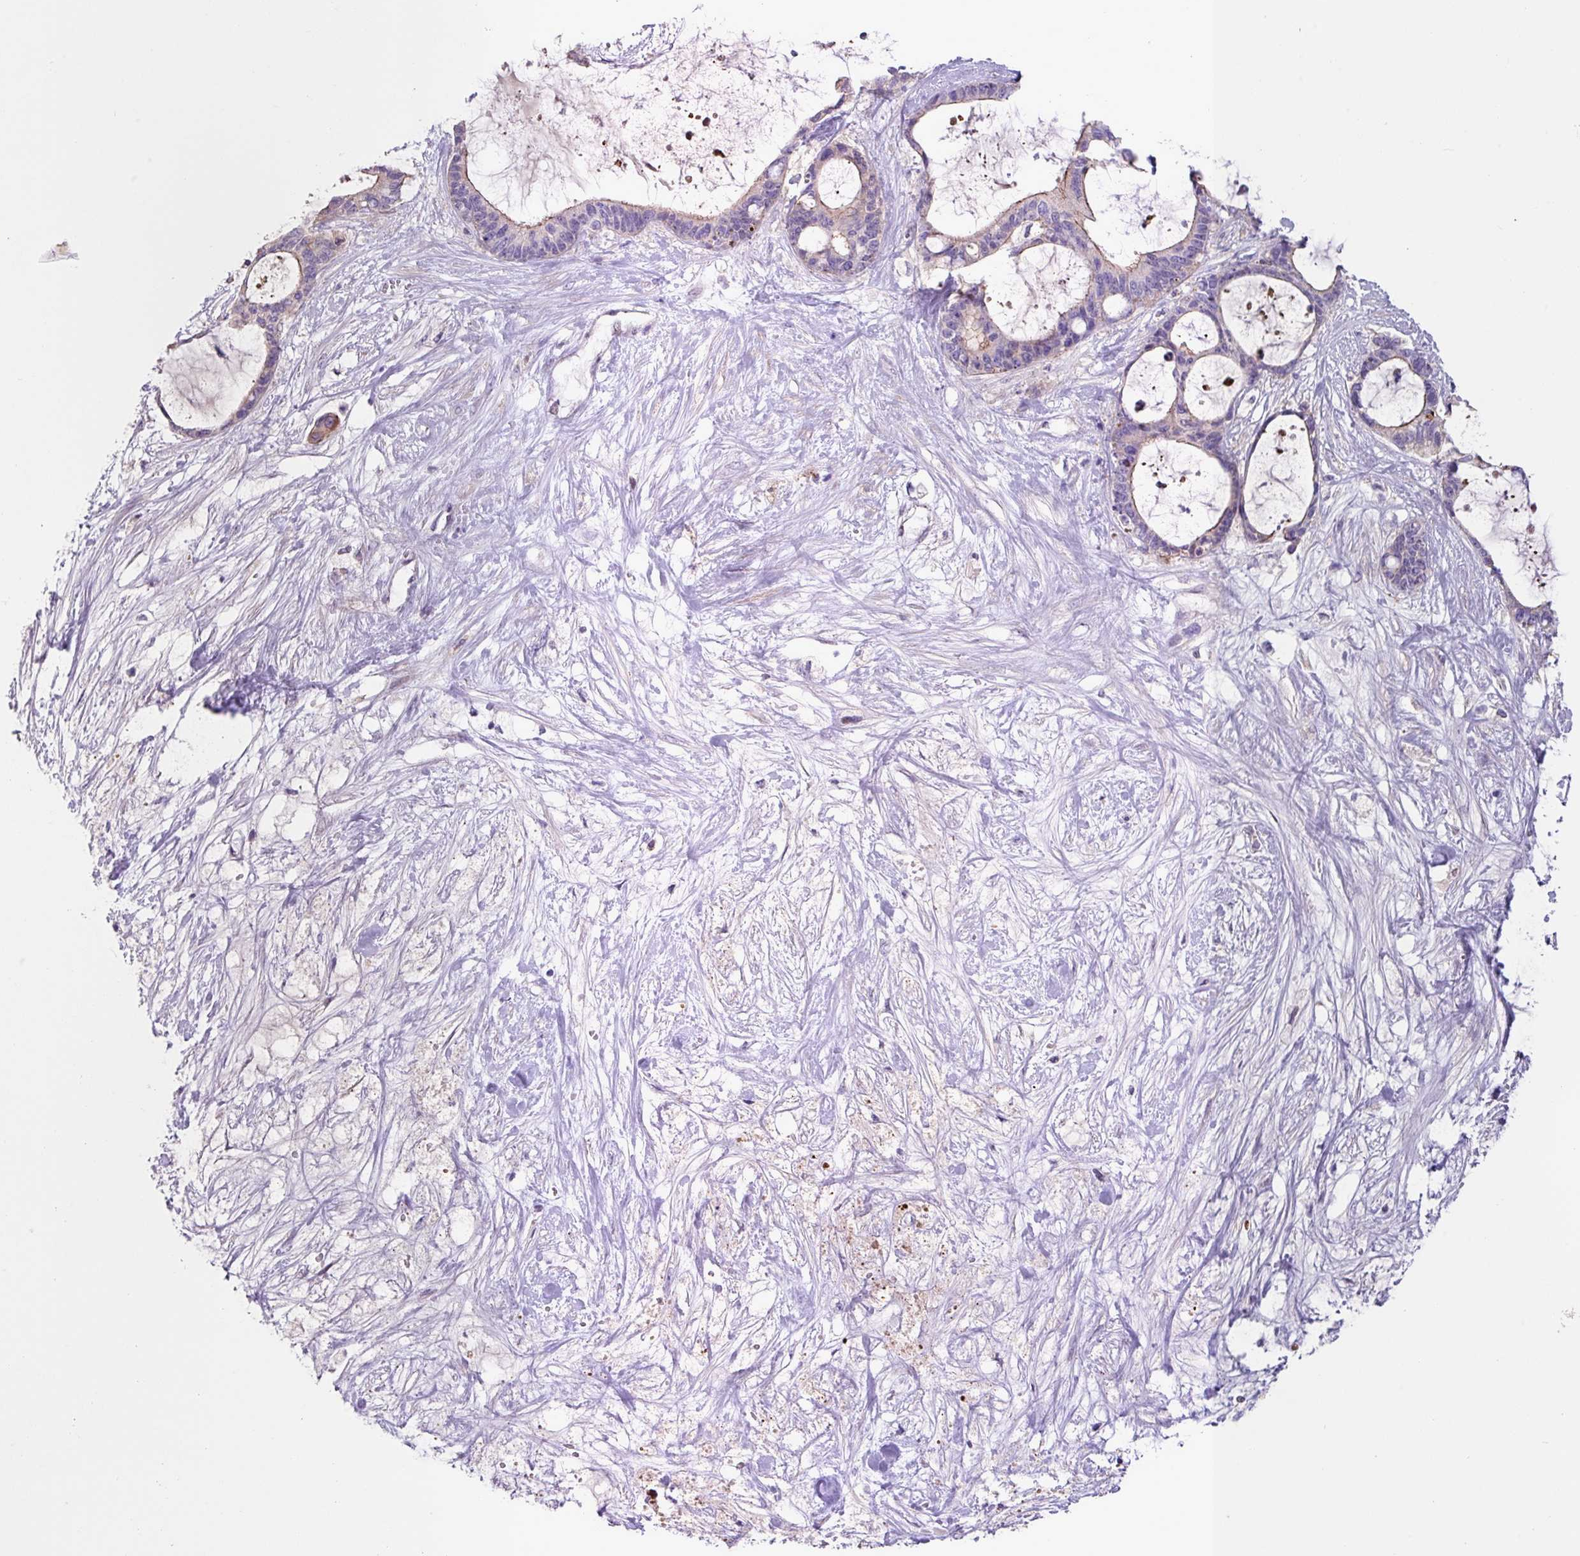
{"staining": {"intensity": "negative", "quantity": "none", "location": "none"}, "tissue": "liver cancer", "cell_type": "Tumor cells", "image_type": "cancer", "snomed": [{"axis": "morphology", "description": "Normal tissue, NOS"}, {"axis": "morphology", "description": "Cholangiocarcinoma"}, {"axis": "topography", "description": "Liver"}, {"axis": "topography", "description": "Peripheral nerve tissue"}], "caption": "There is no significant expression in tumor cells of liver cancer.", "gene": "IQCJ", "patient": {"sex": "female", "age": 73}}